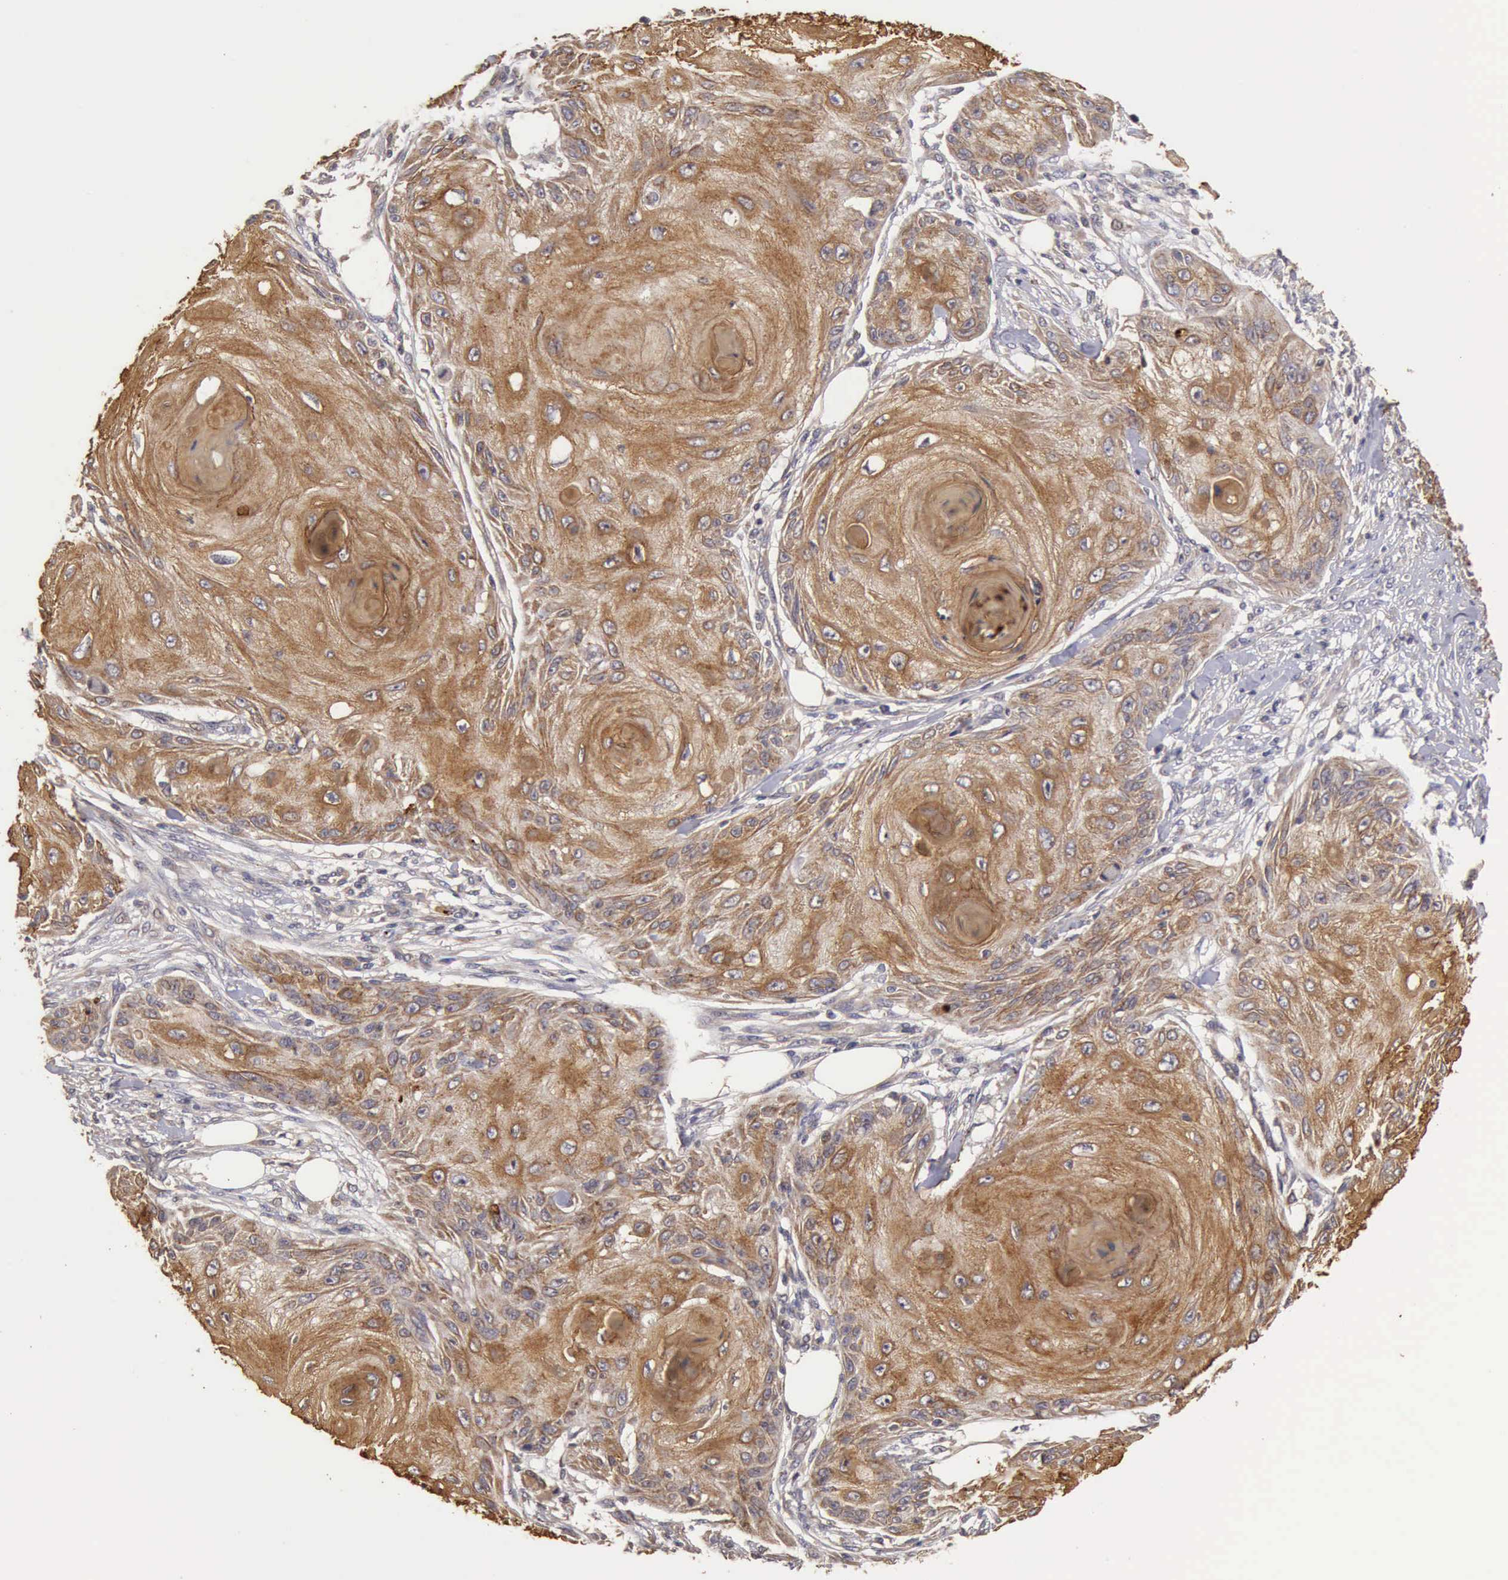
{"staining": {"intensity": "moderate", "quantity": ">75%", "location": "cytoplasmic/membranous"}, "tissue": "skin cancer", "cell_type": "Tumor cells", "image_type": "cancer", "snomed": [{"axis": "morphology", "description": "Squamous cell carcinoma, NOS"}, {"axis": "topography", "description": "Skin"}], "caption": "Immunohistochemical staining of human skin cancer (squamous cell carcinoma) exhibits medium levels of moderate cytoplasmic/membranous staining in approximately >75% of tumor cells.", "gene": "BMX", "patient": {"sex": "female", "age": 88}}